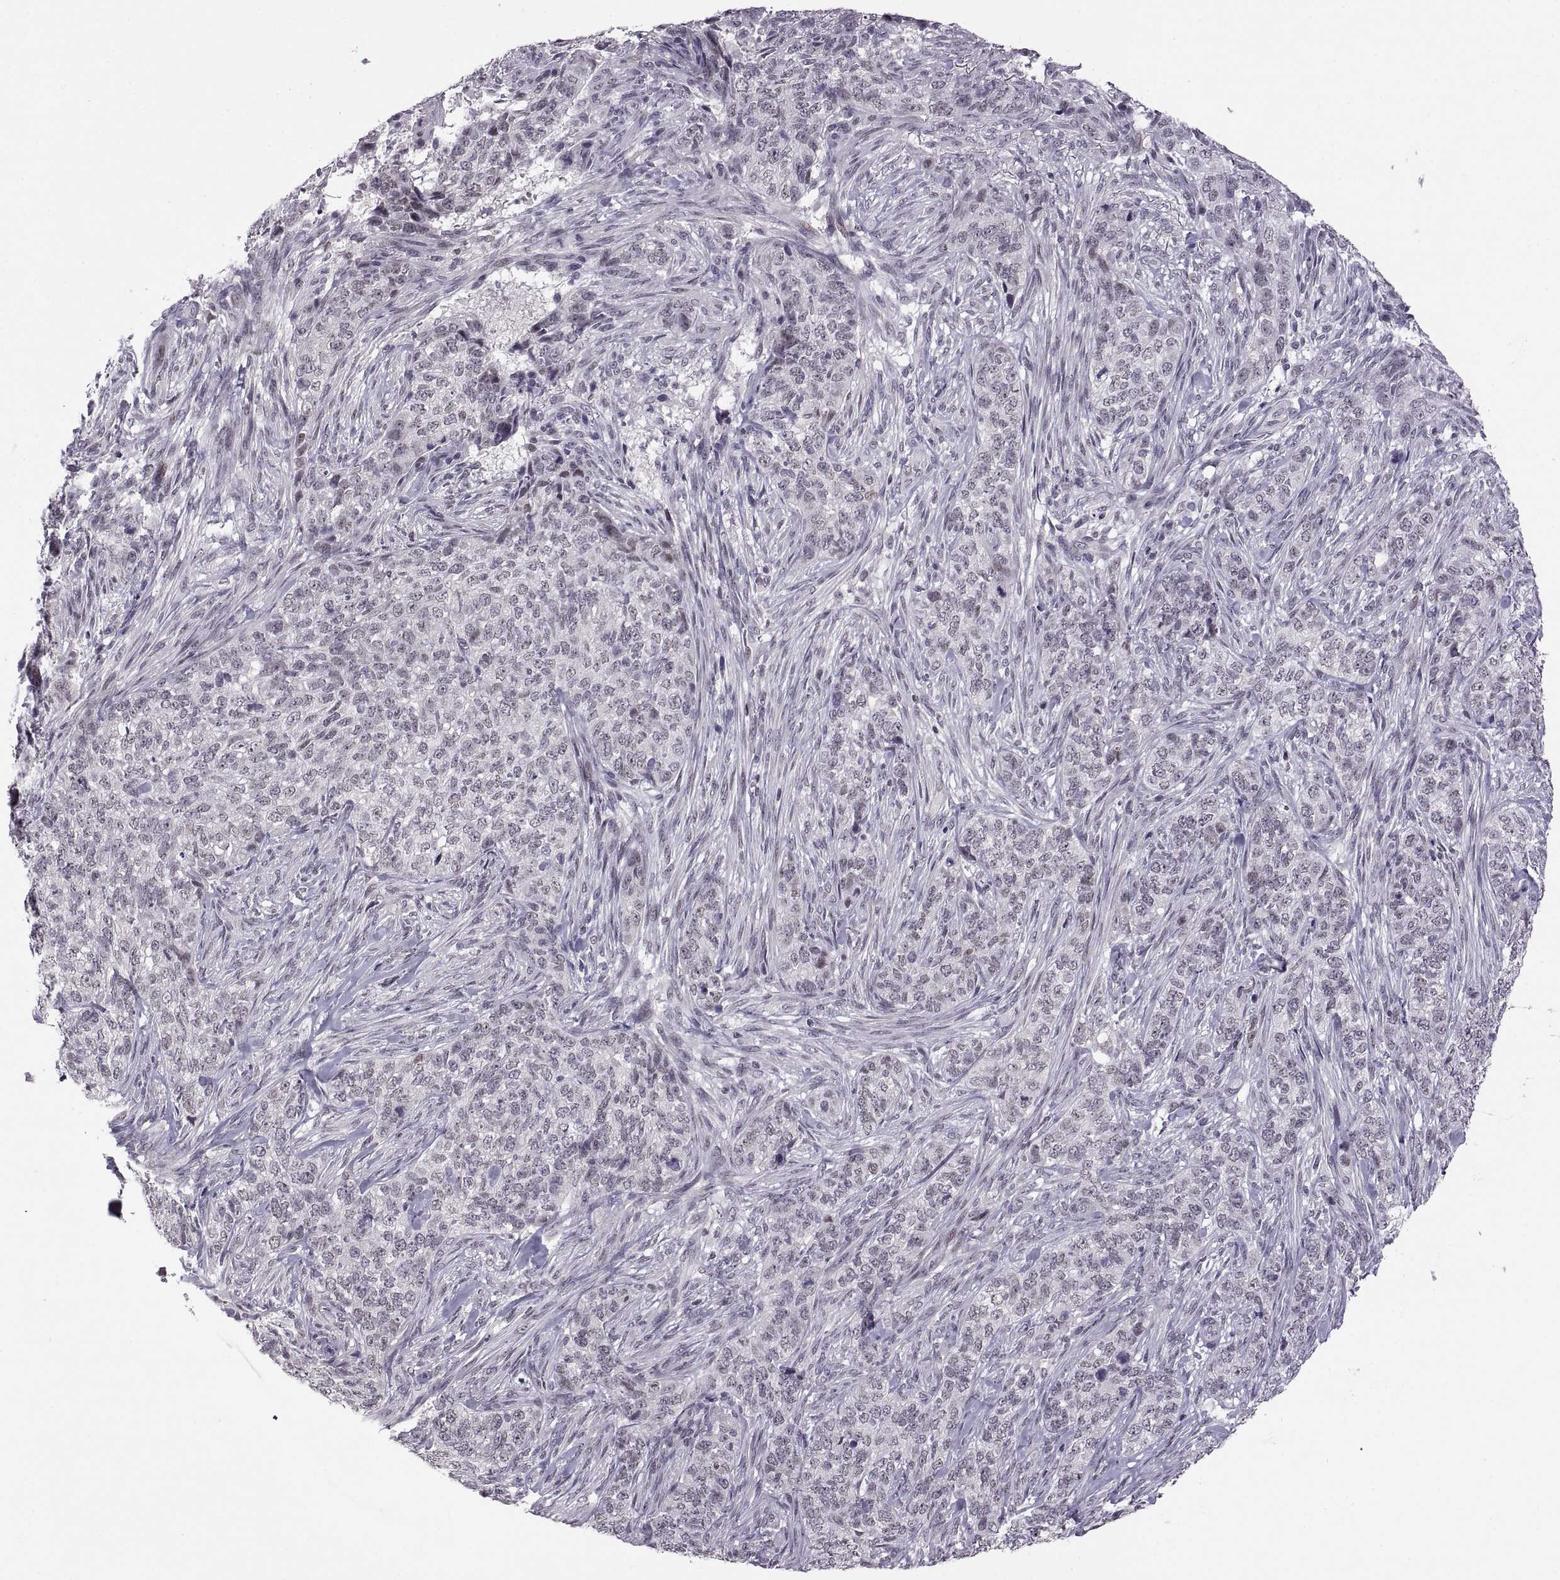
{"staining": {"intensity": "negative", "quantity": "none", "location": "none"}, "tissue": "skin cancer", "cell_type": "Tumor cells", "image_type": "cancer", "snomed": [{"axis": "morphology", "description": "Basal cell carcinoma"}, {"axis": "topography", "description": "Skin"}], "caption": "The image reveals no staining of tumor cells in skin basal cell carcinoma.", "gene": "NEK2", "patient": {"sex": "female", "age": 69}}